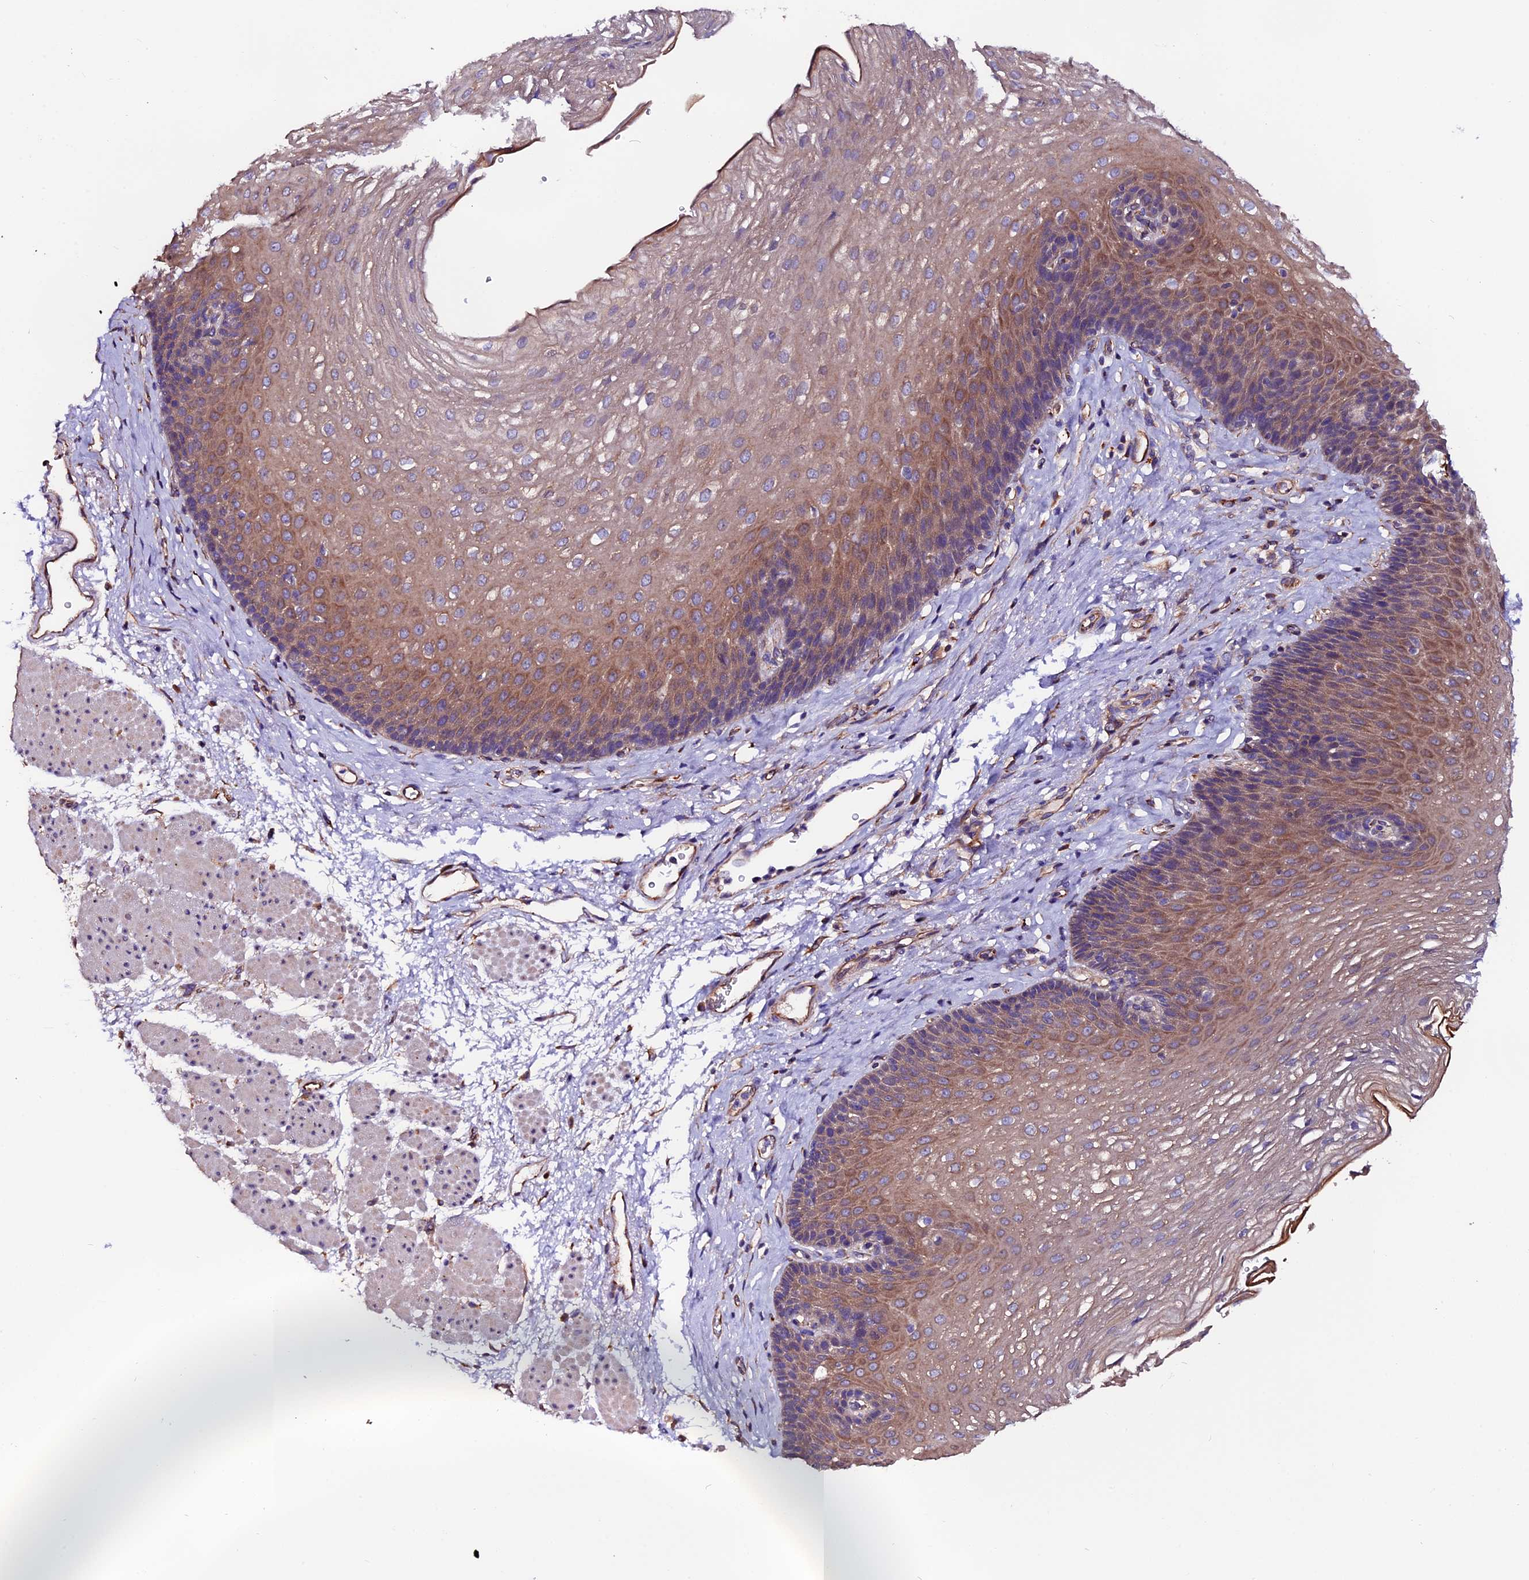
{"staining": {"intensity": "moderate", "quantity": "25%-75%", "location": "cytoplasmic/membranous"}, "tissue": "esophagus", "cell_type": "Squamous epithelial cells", "image_type": "normal", "snomed": [{"axis": "morphology", "description": "Normal tissue, NOS"}, {"axis": "topography", "description": "Esophagus"}], "caption": "The histopathology image displays a brown stain indicating the presence of a protein in the cytoplasmic/membranous of squamous epithelial cells in esophagus. (IHC, brightfield microscopy, high magnification).", "gene": "CLN5", "patient": {"sex": "female", "age": 66}}